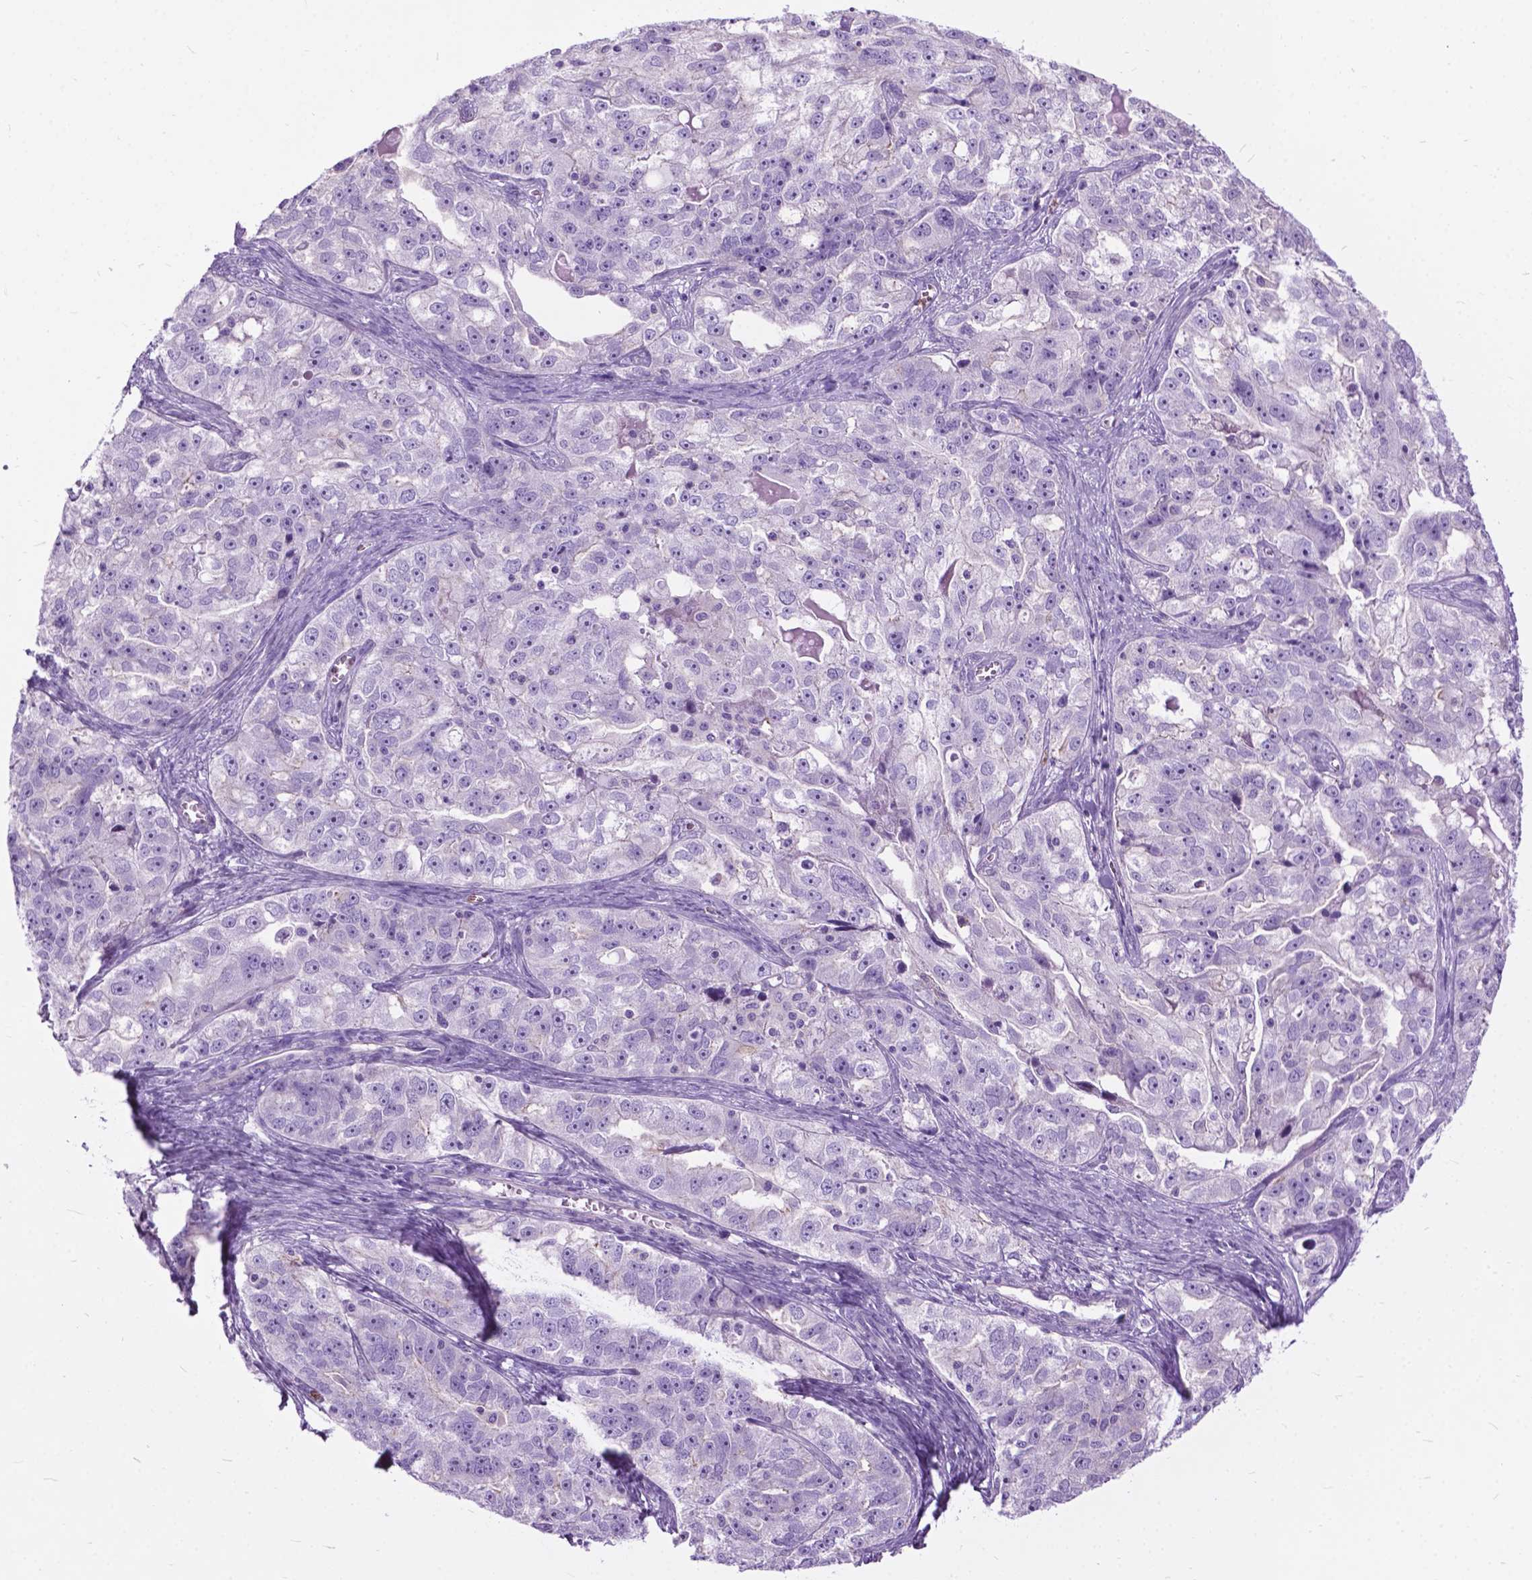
{"staining": {"intensity": "negative", "quantity": "none", "location": "none"}, "tissue": "ovarian cancer", "cell_type": "Tumor cells", "image_type": "cancer", "snomed": [{"axis": "morphology", "description": "Cystadenocarcinoma, serous, NOS"}, {"axis": "topography", "description": "Ovary"}], "caption": "Tumor cells show no significant staining in ovarian cancer.", "gene": "PRR35", "patient": {"sex": "female", "age": 51}}